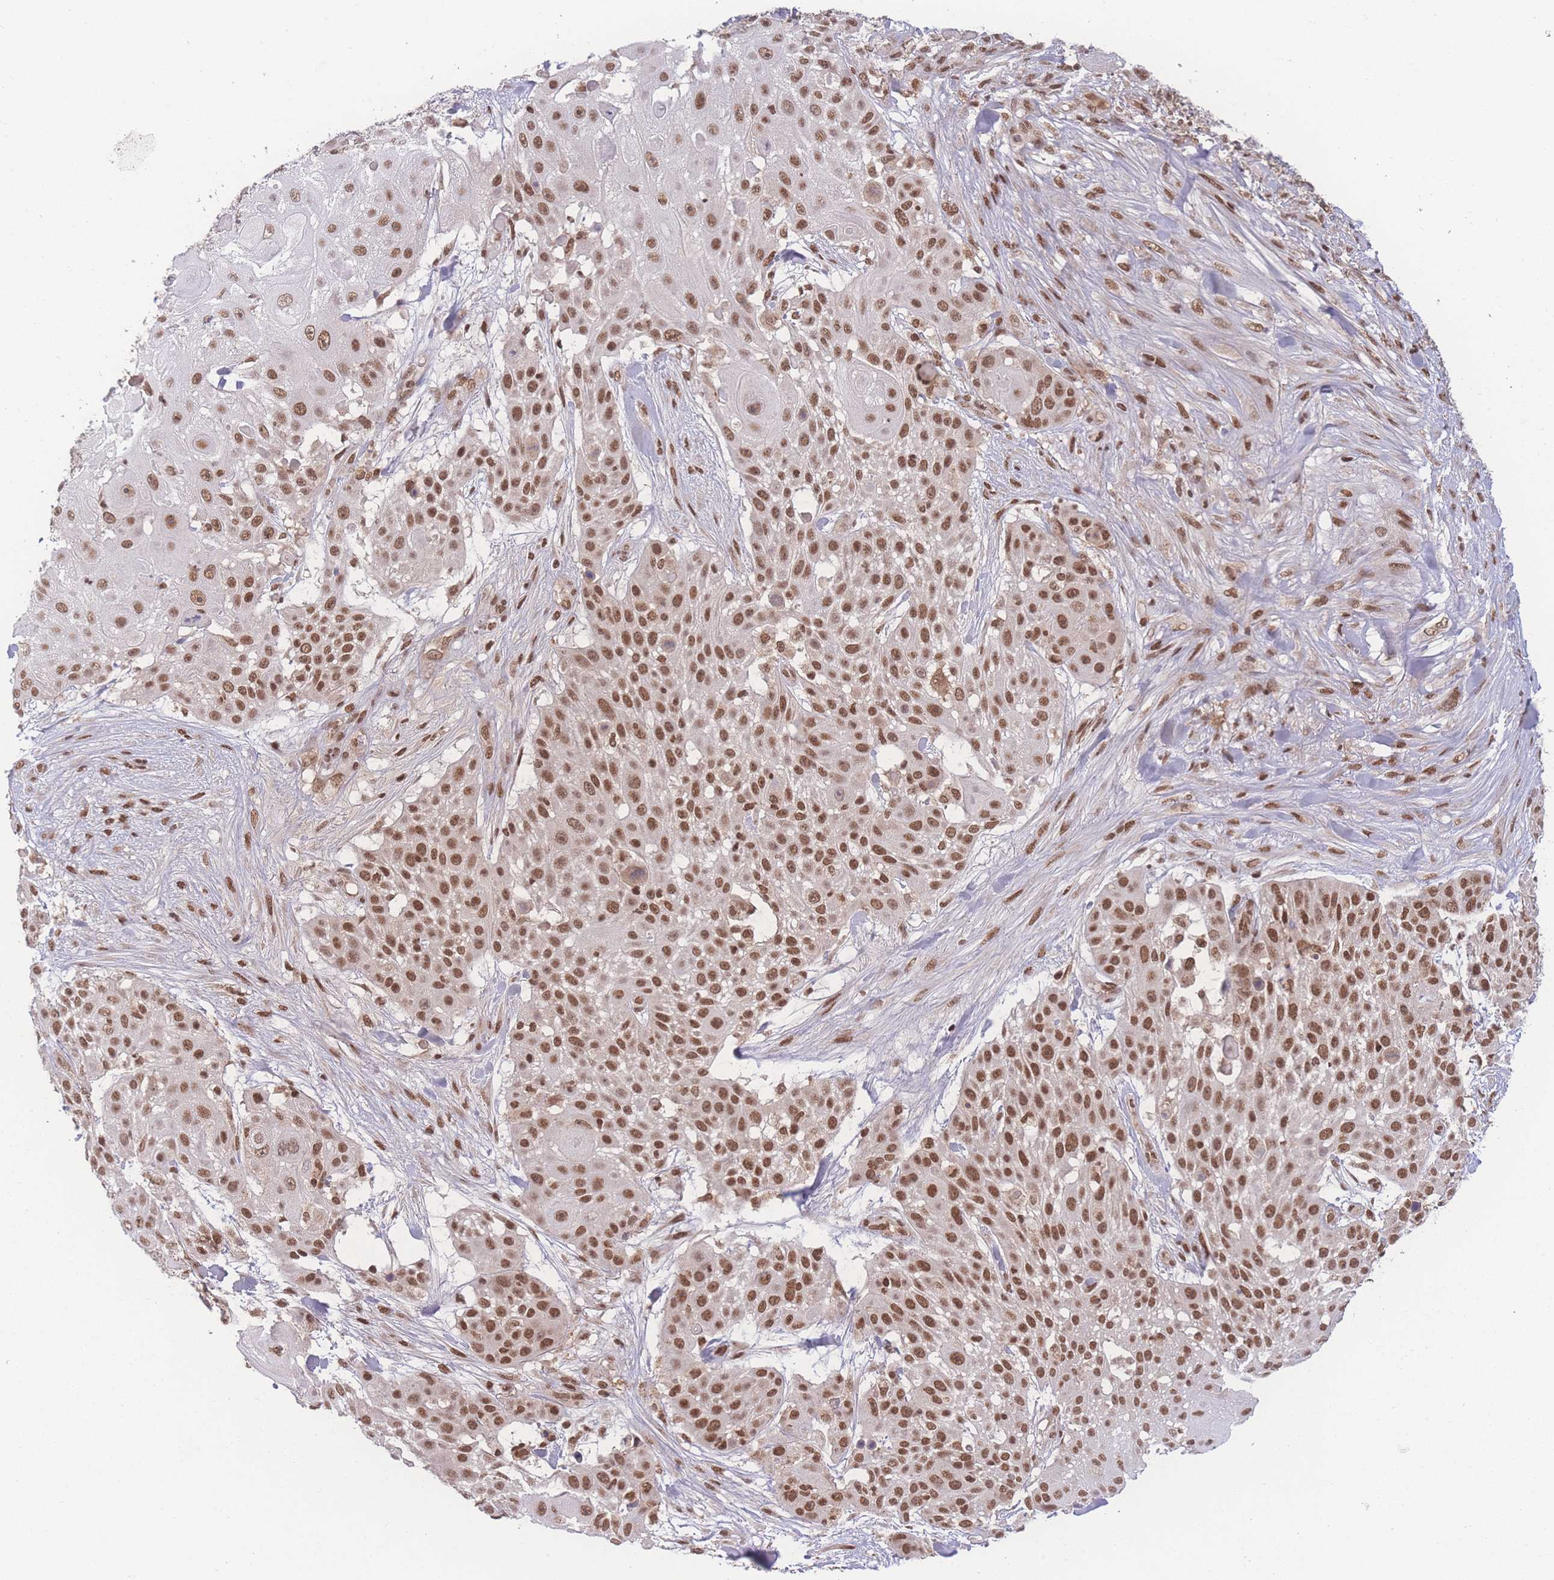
{"staining": {"intensity": "strong", "quantity": ">75%", "location": "nuclear"}, "tissue": "skin cancer", "cell_type": "Tumor cells", "image_type": "cancer", "snomed": [{"axis": "morphology", "description": "Squamous cell carcinoma, NOS"}, {"axis": "topography", "description": "Skin"}], "caption": "Approximately >75% of tumor cells in human squamous cell carcinoma (skin) reveal strong nuclear protein staining as visualized by brown immunohistochemical staining.", "gene": "RAVER1", "patient": {"sex": "female", "age": 86}}